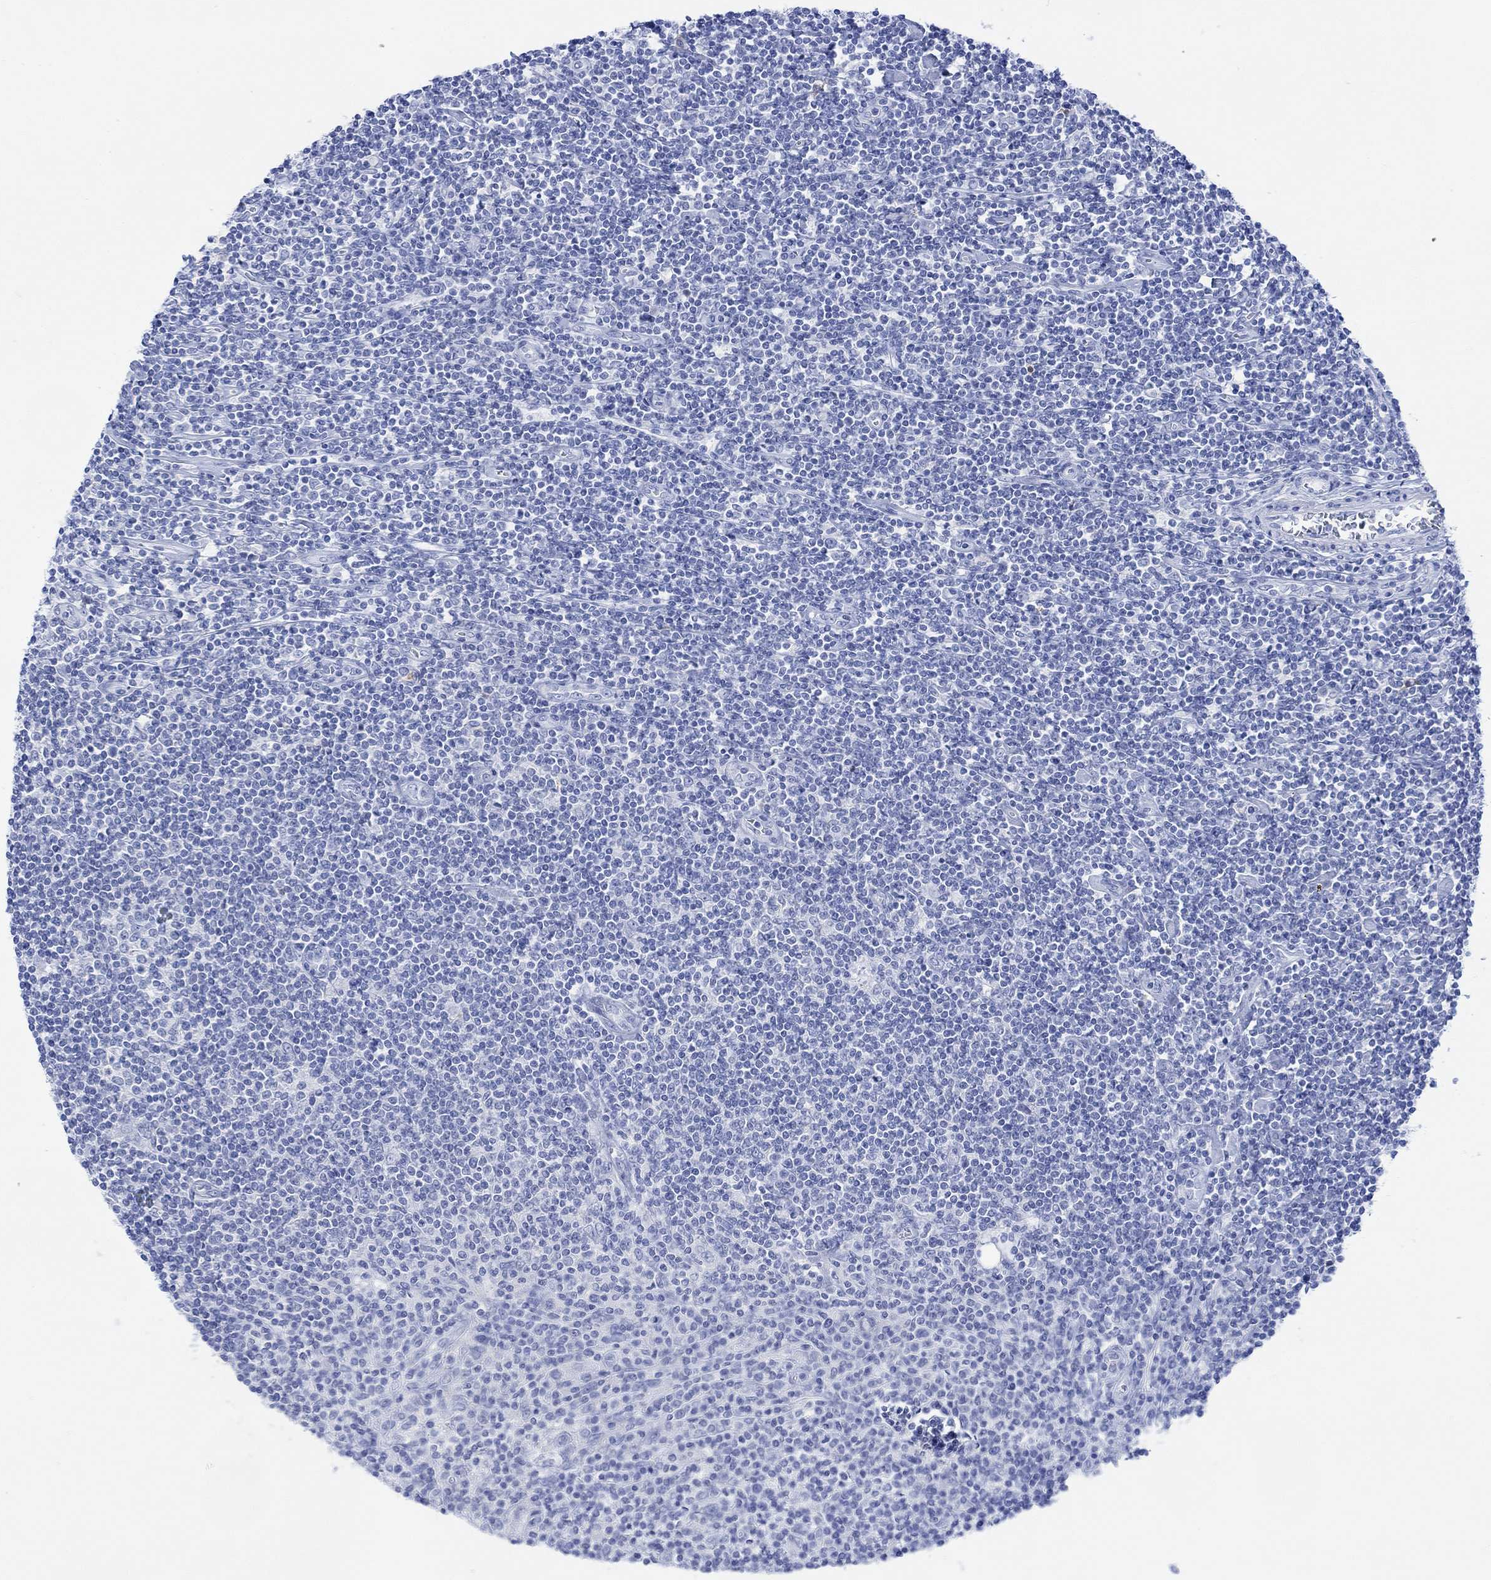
{"staining": {"intensity": "negative", "quantity": "none", "location": "none"}, "tissue": "lymphoma", "cell_type": "Tumor cells", "image_type": "cancer", "snomed": [{"axis": "morphology", "description": "Hodgkin's disease, NOS"}, {"axis": "topography", "description": "Lymph node"}], "caption": "High magnification brightfield microscopy of Hodgkin's disease stained with DAB (brown) and counterstained with hematoxylin (blue): tumor cells show no significant positivity. The staining was performed using DAB to visualize the protein expression in brown, while the nuclei were stained in blue with hematoxylin (Magnification: 20x).", "gene": "CALCA", "patient": {"sex": "male", "age": 40}}